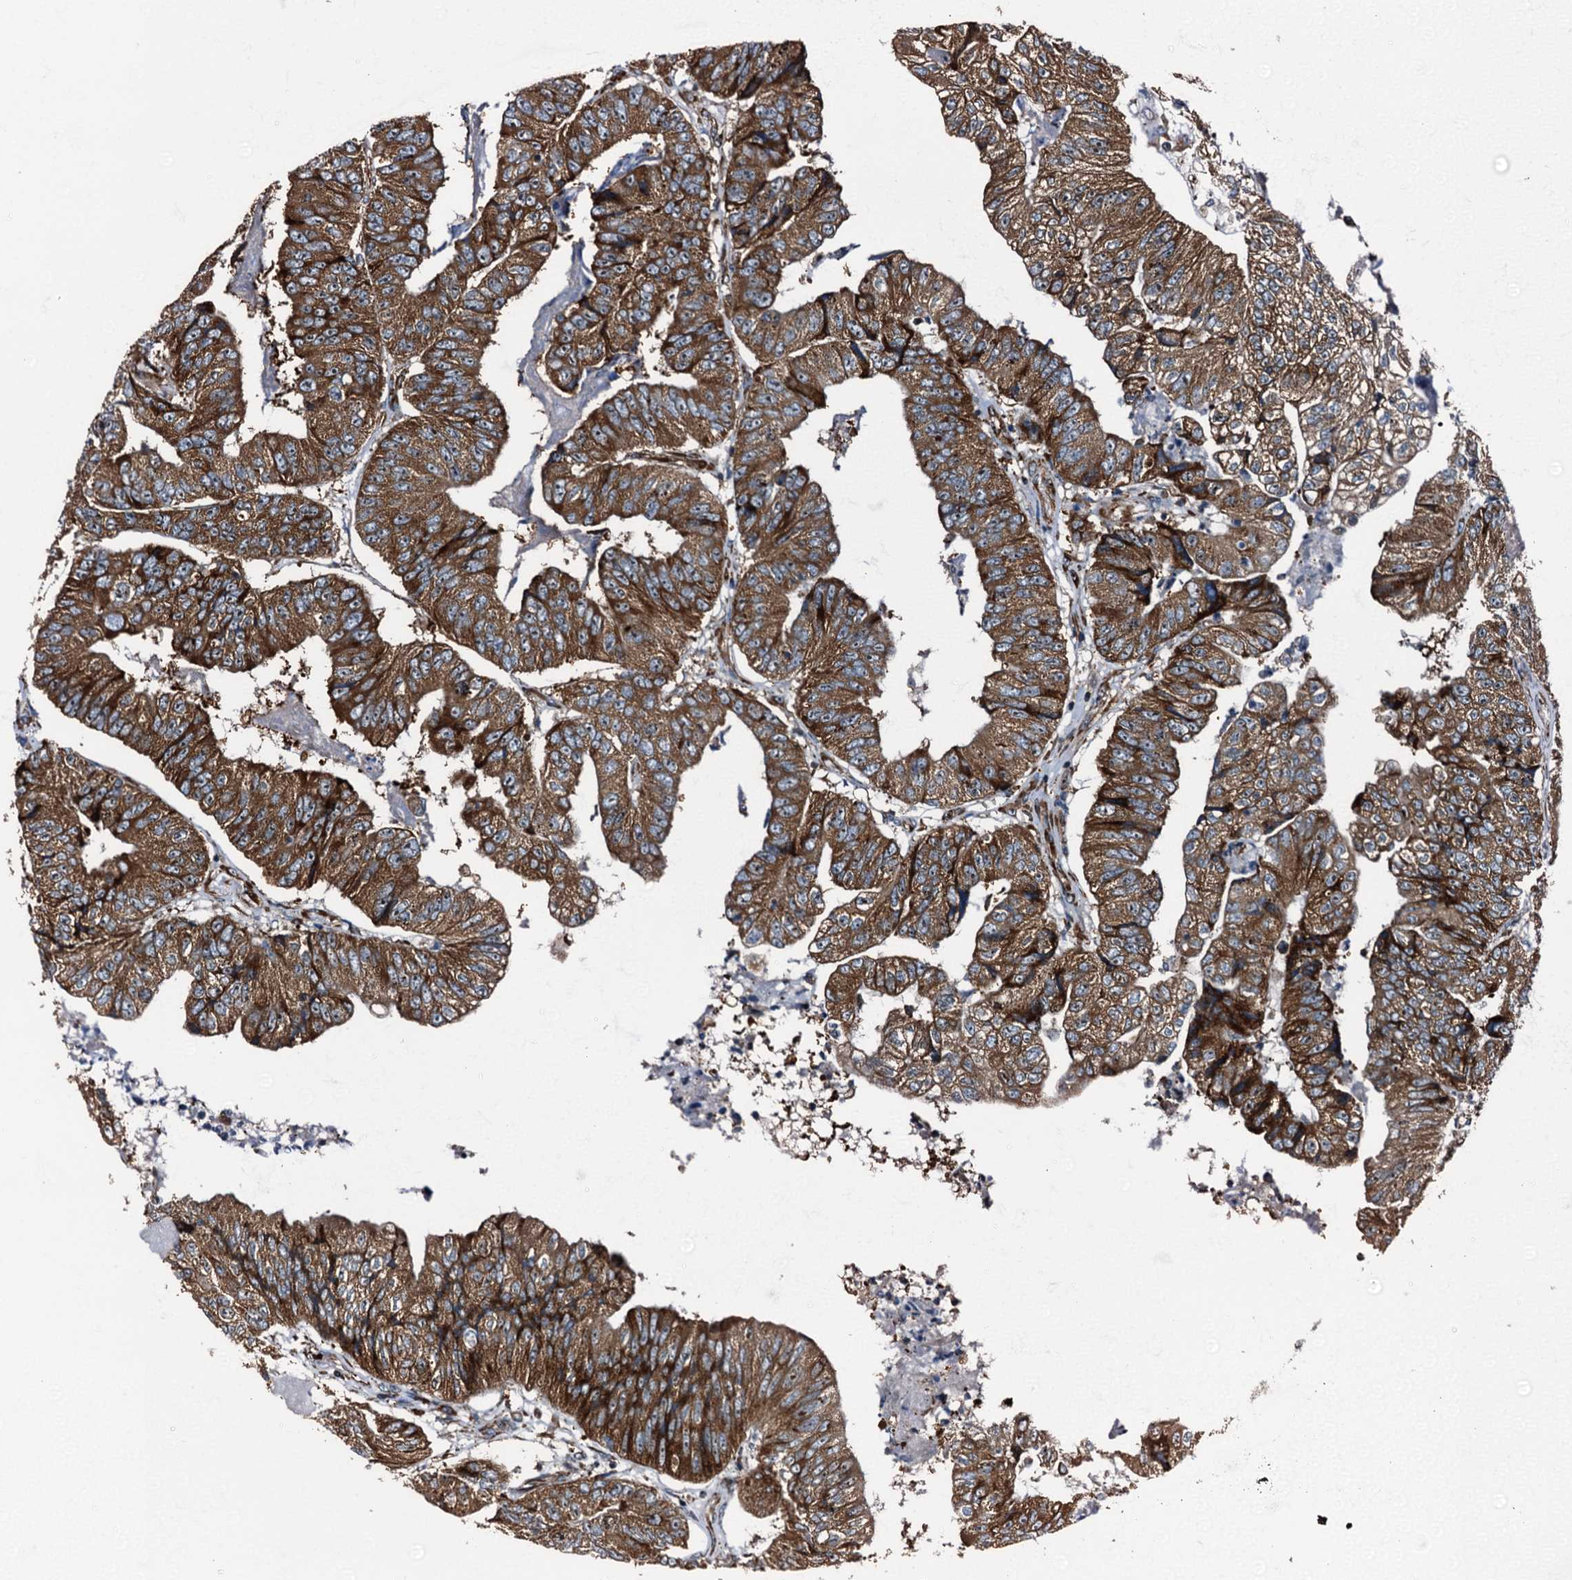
{"staining": {"intensity": "strong", "quantity": ">75%", "location": "cytoplasmic/membranous"}, "tissue": "colorectal cancer", "cell_type": "Tumor cells", "image_type": "cancer", "snomed": [{"axis": "morphology", "description": "Adenocarcinoma, NOS"}, {"axis": "topography", "description": "Colon"}], "caption": "IHC (DAB) staining of human colorectal cancer reveals strong cytoplasmic/membranous protein staining in approximately >75% of tumor cells.", "gene": "ATP2C1", "patient": {"sex": "female", "age": 67}}